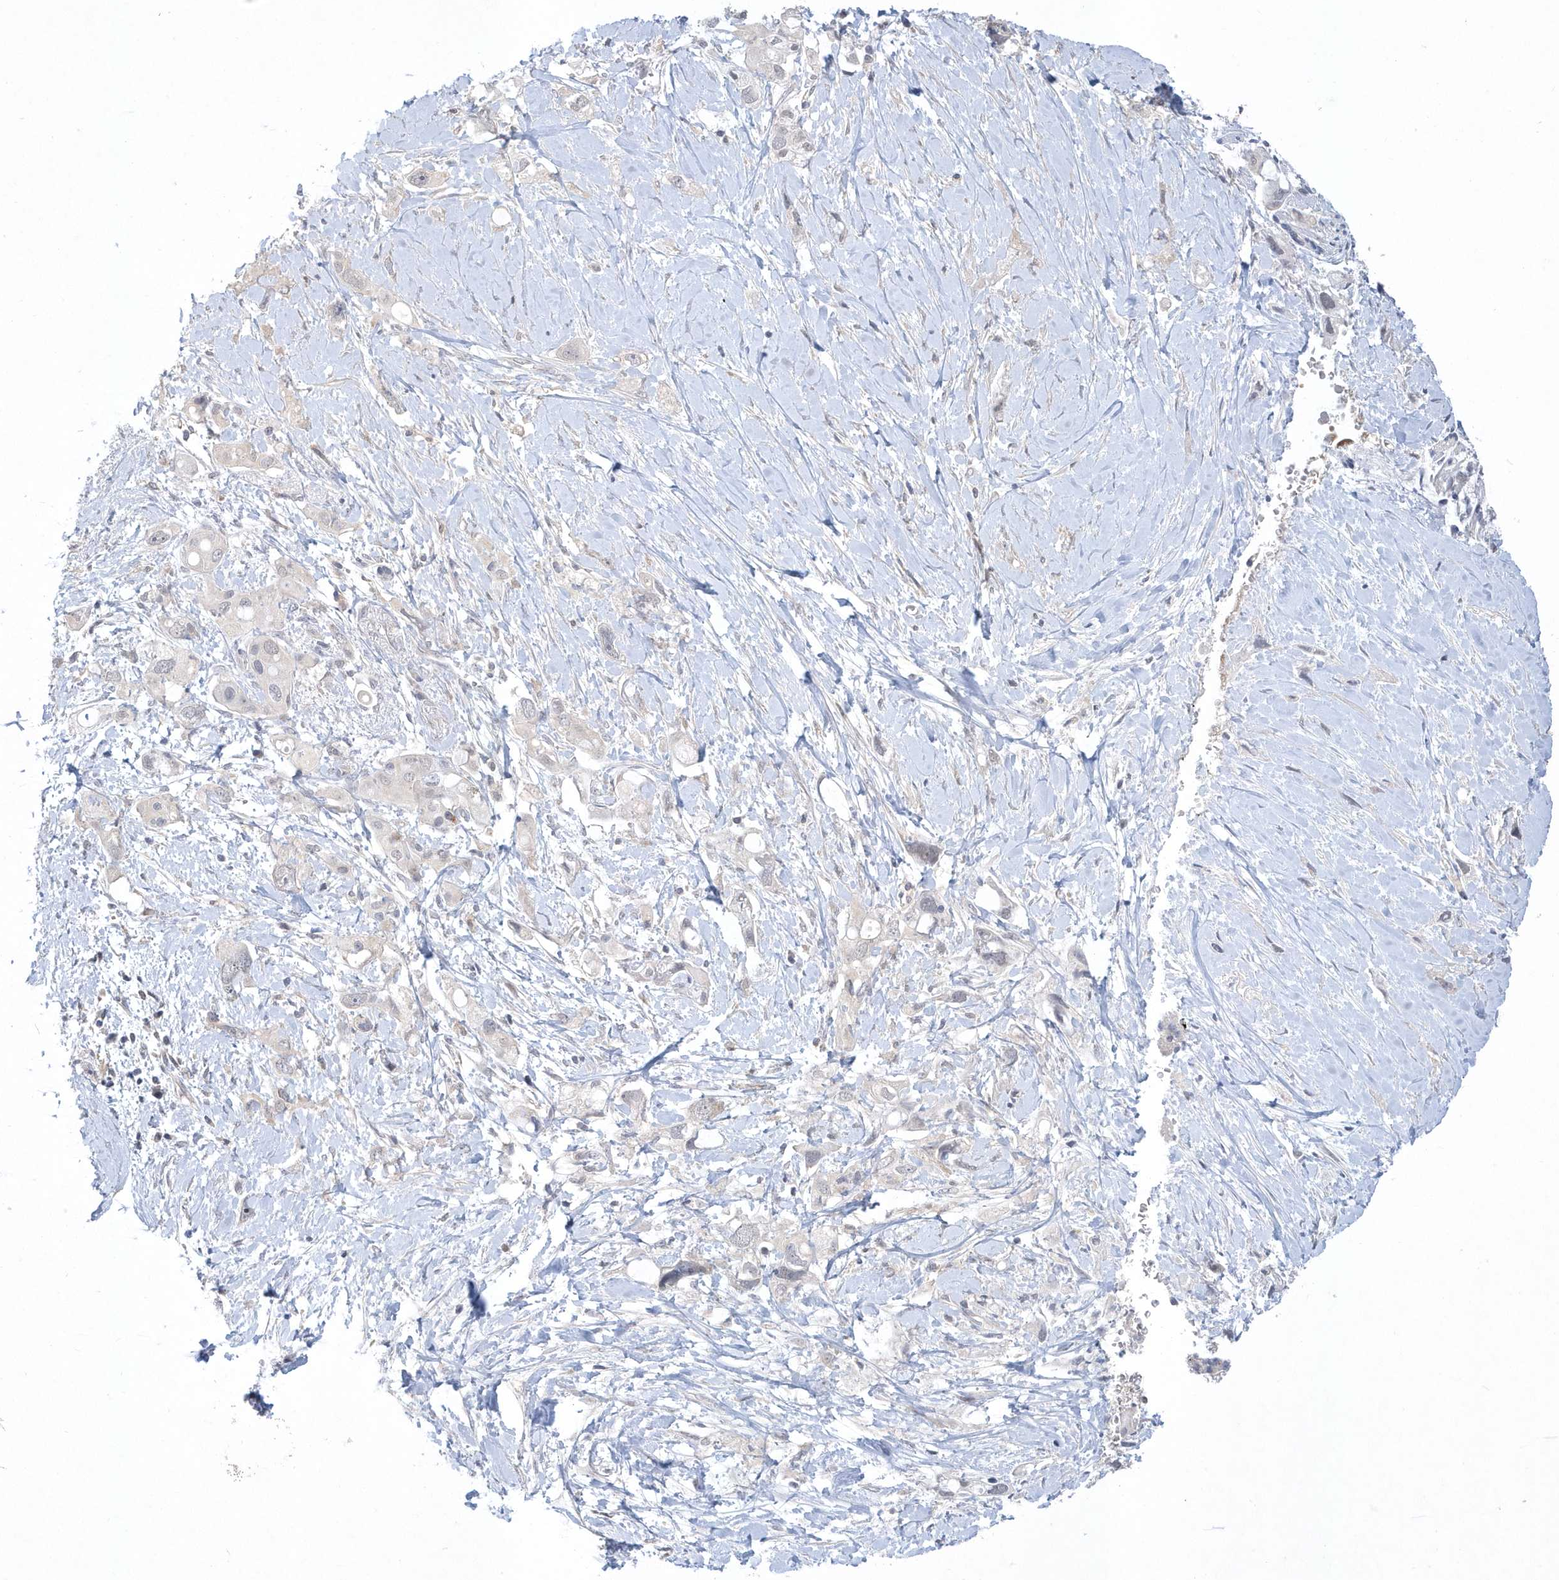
{"staining": {"intensity": "negative", "quantity": "none", "location": "none"}, "tissue": "pancreatic cancer", "cell_type": "Tumor cells", "image_type": "cancer", "snomed": [{"axis": "morphology", "description": "Adenocarcinoma, NOS"}, {"axis": "topography", "description": "Pancreas"}], "caption": "Immunohistochemistry photomicrograph of human pancreatic cancer stained for a protein (brown), which shows no staining in tumor cells.", "gene": "TSPEAR", "patient": {"sex": "female", "age": 56}}